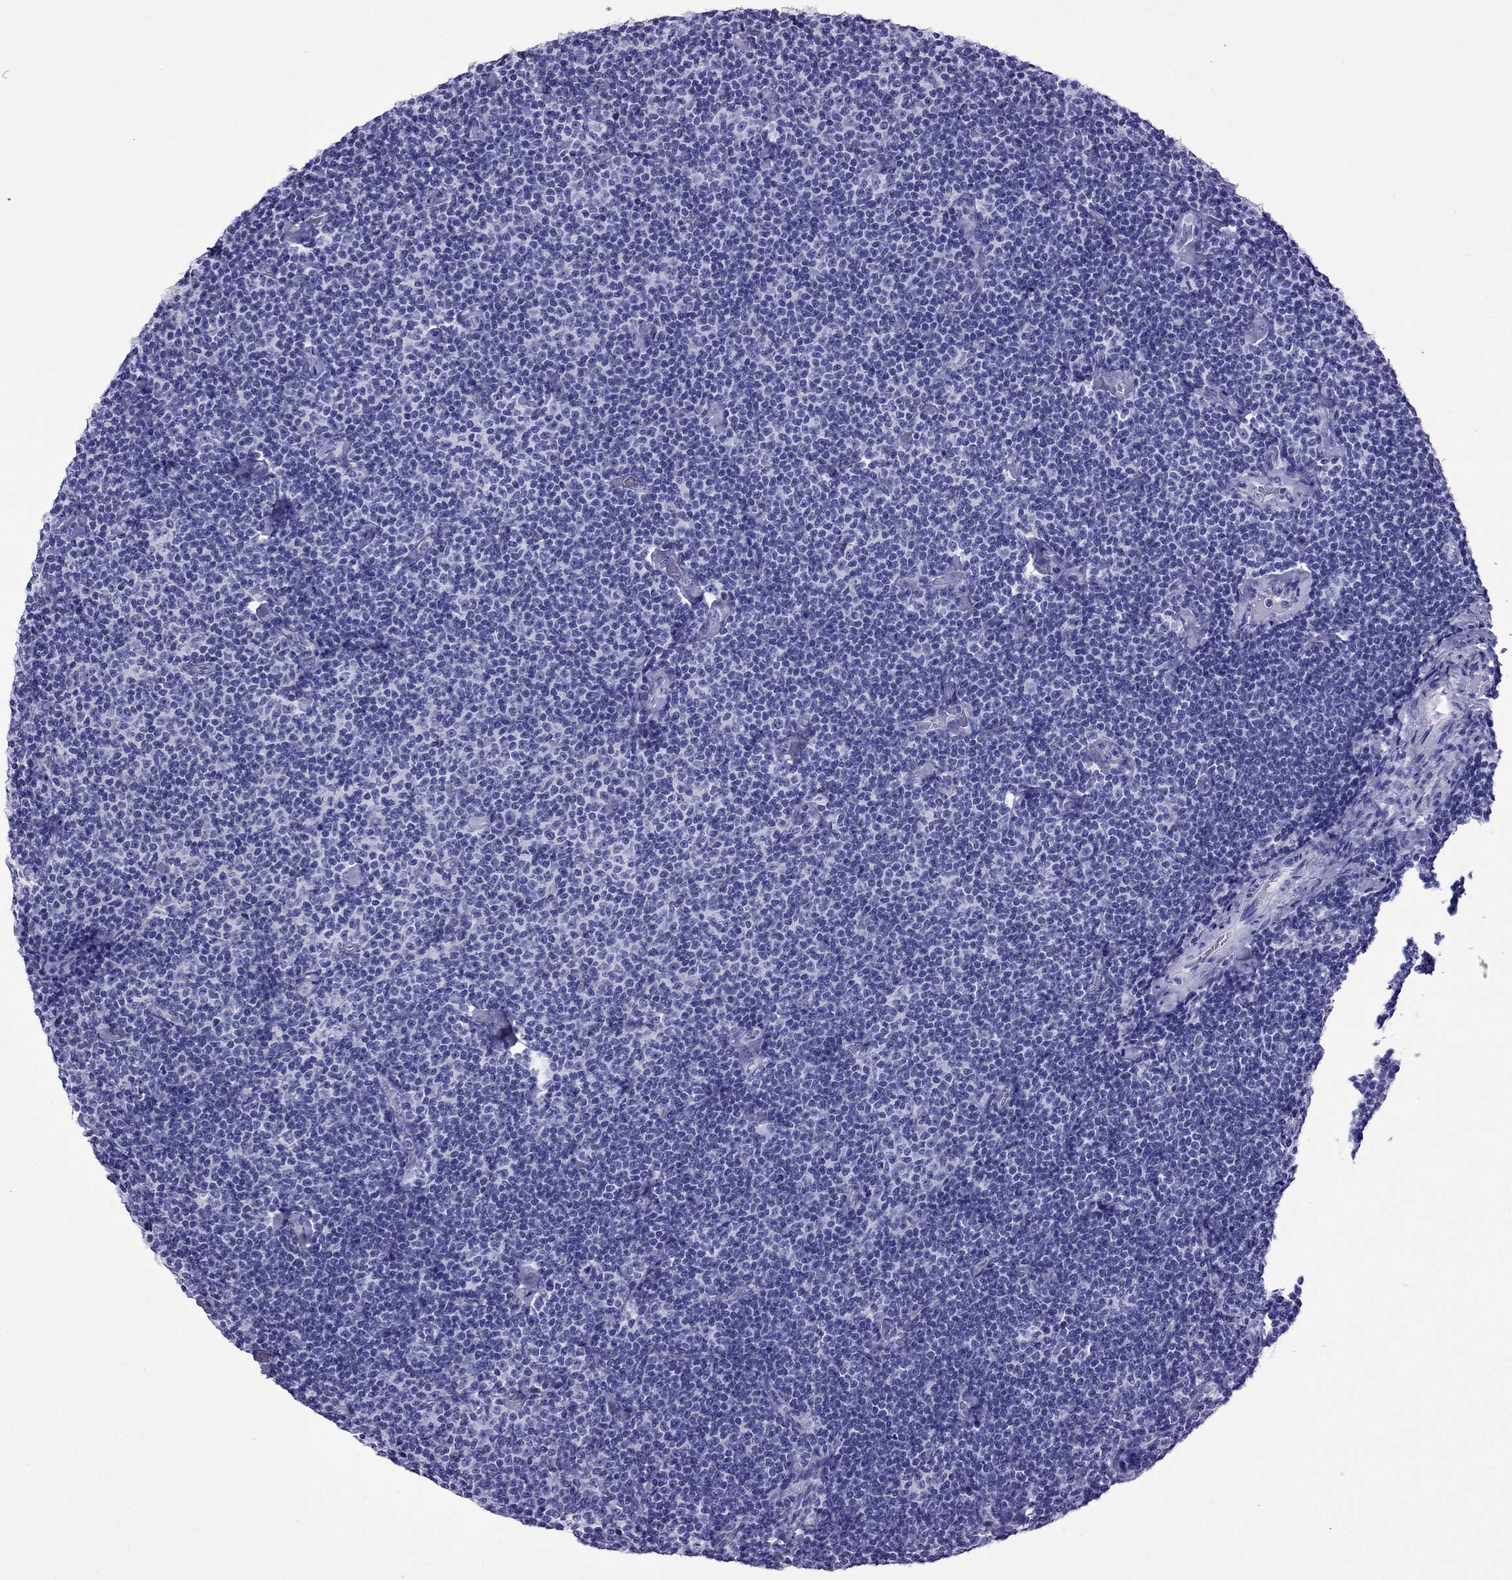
{"staining": {"intensity": "negative", "quantity": "none", "location": "none"}, "tissue": "lymphoma", "cell_type": "Tumor cells", "image_type": "cancer", "snomed": [{"axis": "morphology", "description": "Malignant lymphoma, non-Hodgkin's type, Low grade"}, {"axis": "topography", "description": "Lymph node"}], "caption": "Tumor cells are negative for brown protein staining in lymphoma. (DAB (3,3'-diaminobenzidine) immunohistochemistry (IHC) visualized using brightfield microscopy, high magnification).", "gene": "CRYBA1", "patient": {"sex": "male", "age": 81}}